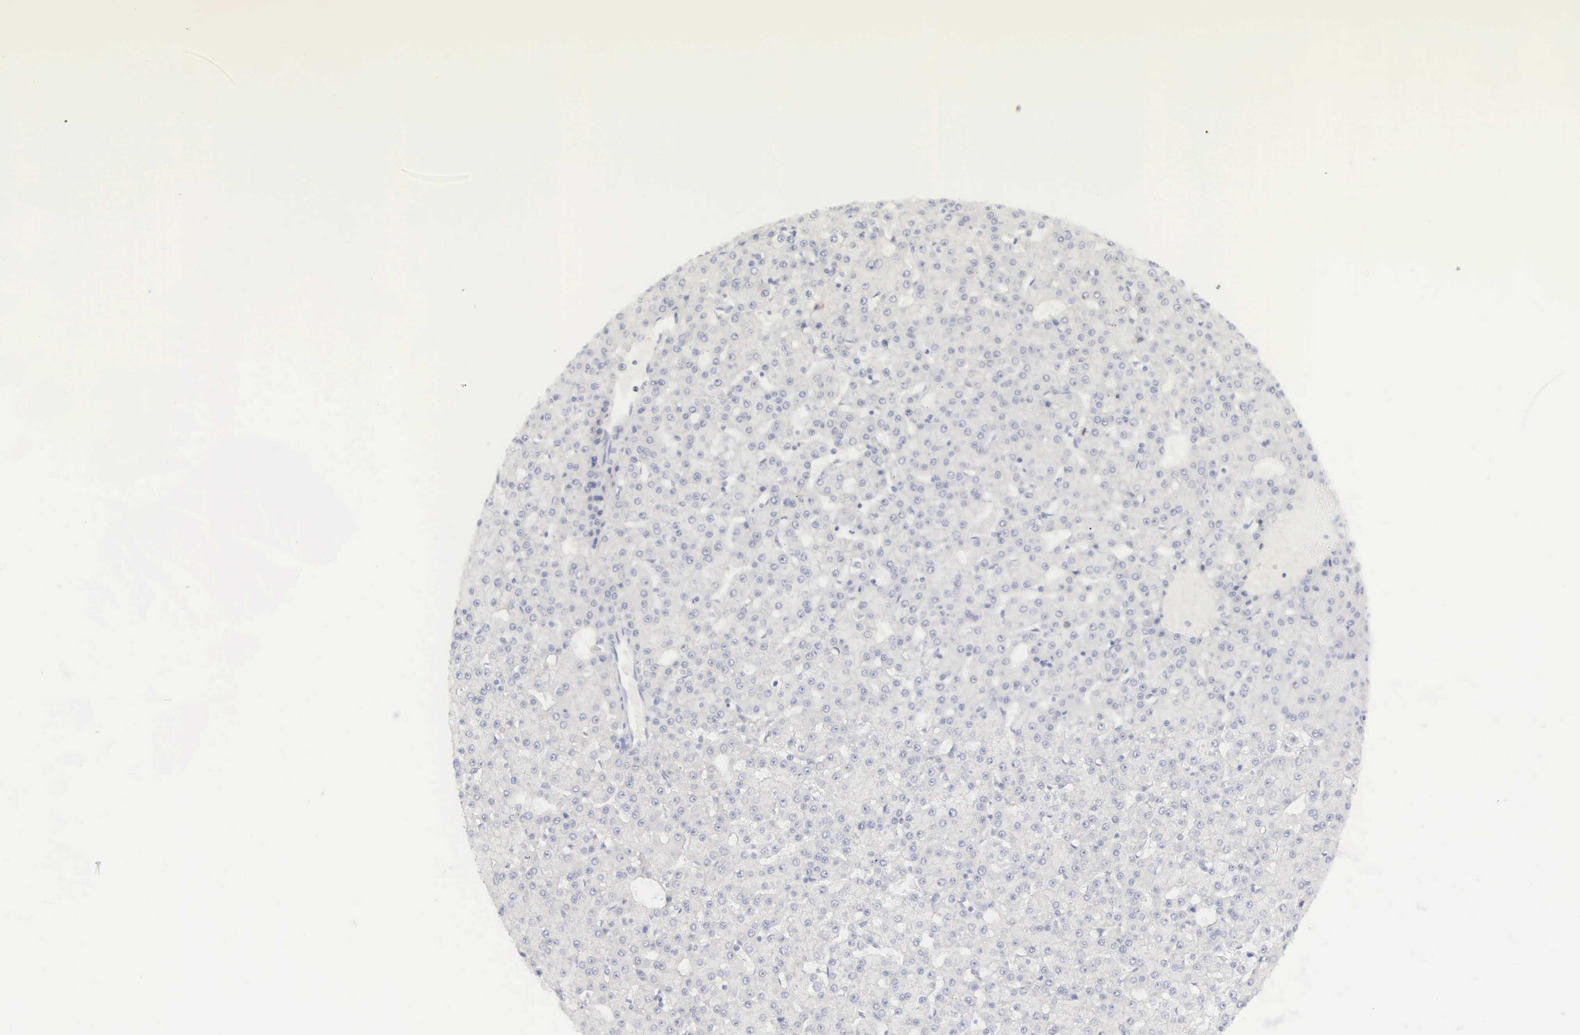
{"staining": {"intensity": "negative", "quantity": "none", "location": "none"}, "tissue": "liver cancer", "cell_type": "Tumor cells", "image_type": "cancer", "snomed": [{"axis": "morphology", "description": "Carcinoma, Hepatocellular, NOS"}, {"axis": "topography", "description": "Liver"}], "caption": "This micrograph is of liver cancer stained with immunohistochemistry (IHC) to label a protein in brown with the nuclei are counter-stained blue. There is no staining in tumor cells.", "gene": "MNAT1", "patient": {"sex": "male", "age": 47}}